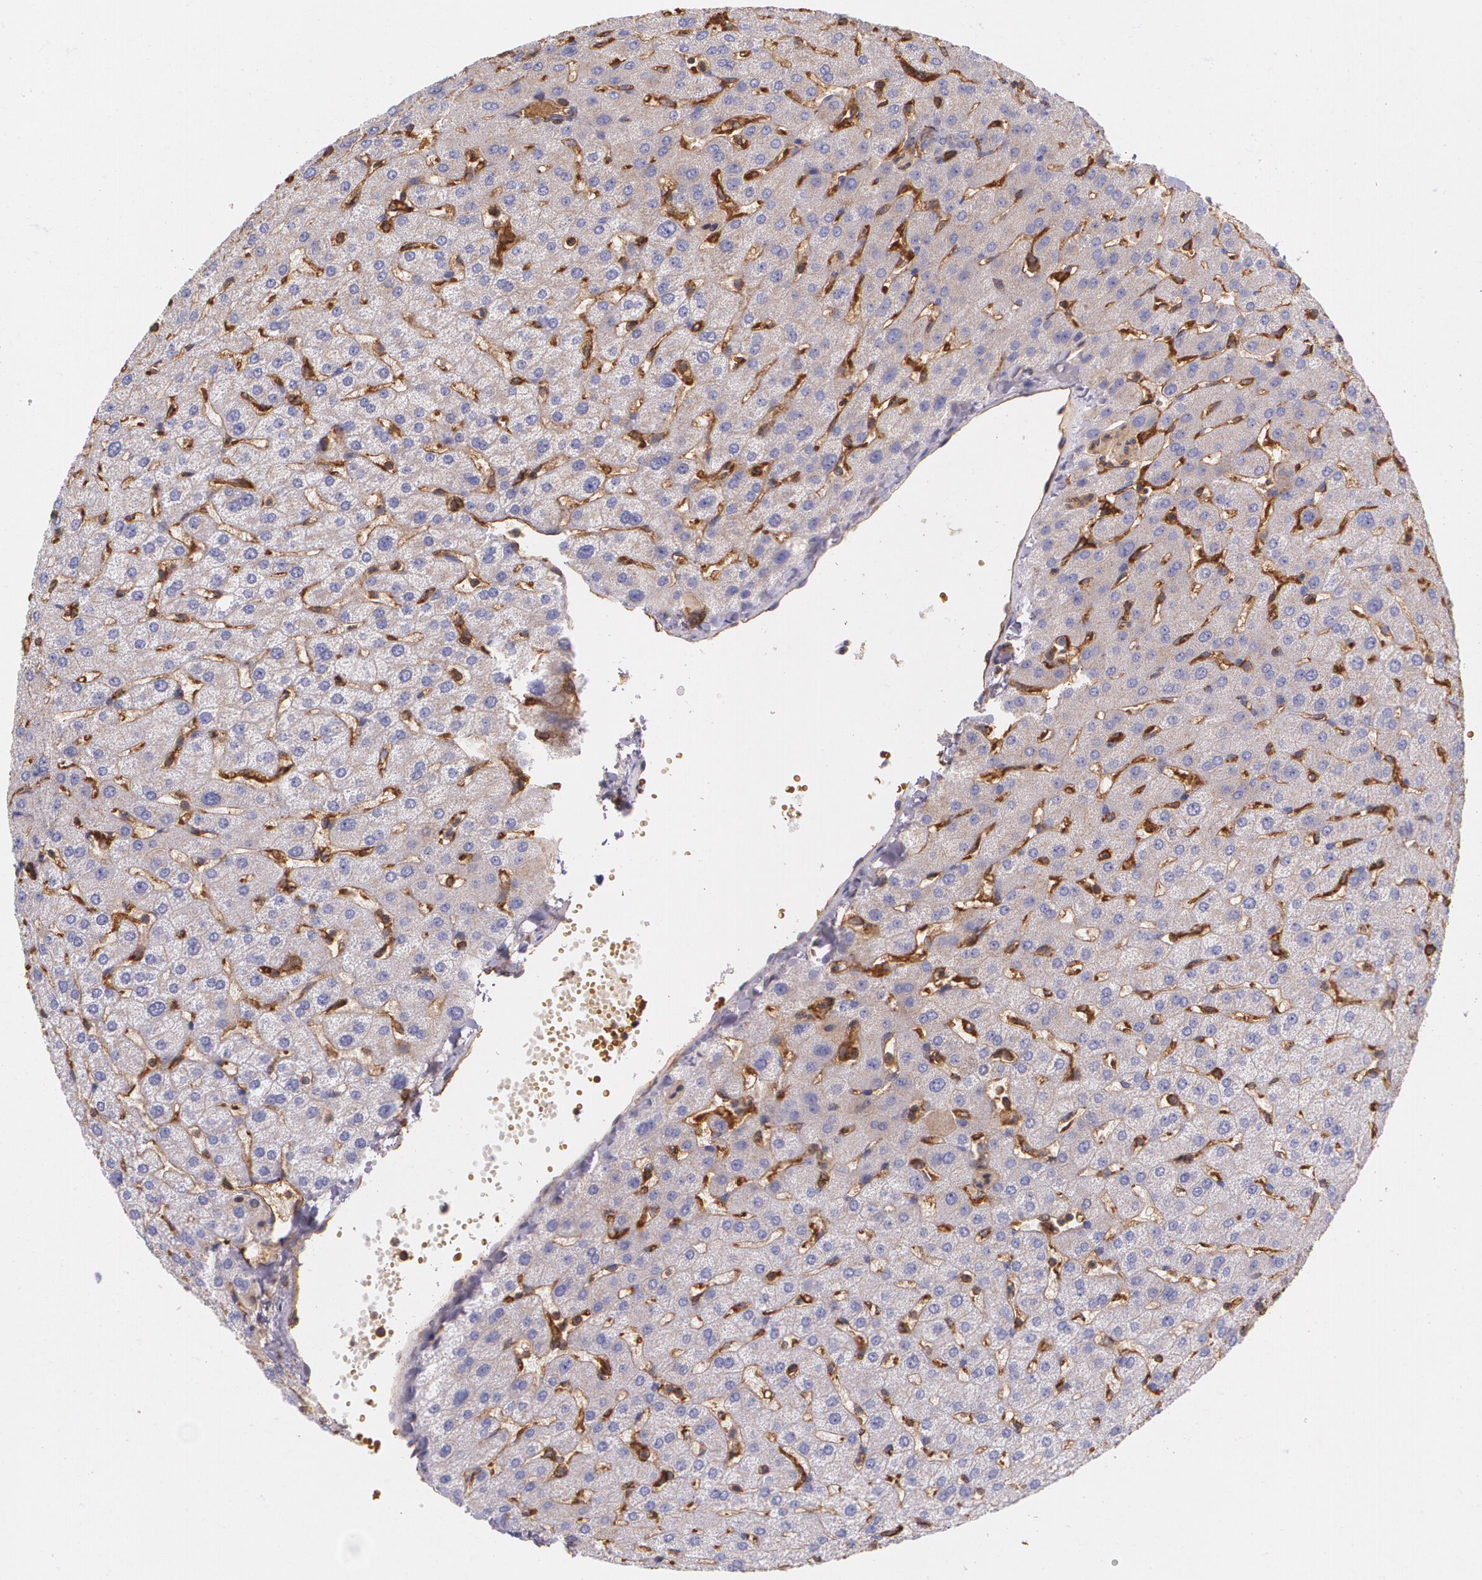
{"staining": {"intensity": "negative", "quantity": "none", "location": "none"}, "tissue": "liver", "cell_type": "Cholangiocytes", "image_type": "normal", "snomed": [{"axis": "morphology", "description": "Normal tissue, NOS"}, {"axis": "morphology", "description": "Fibrosis, NOS"}, {"axis": "topography", "description": "Liver"}], "caption": "IHC of normal liver exhibits no expression in cholangiocytes.", "gene": "B2M", "patient": {"sex": "female", "age": 29}}